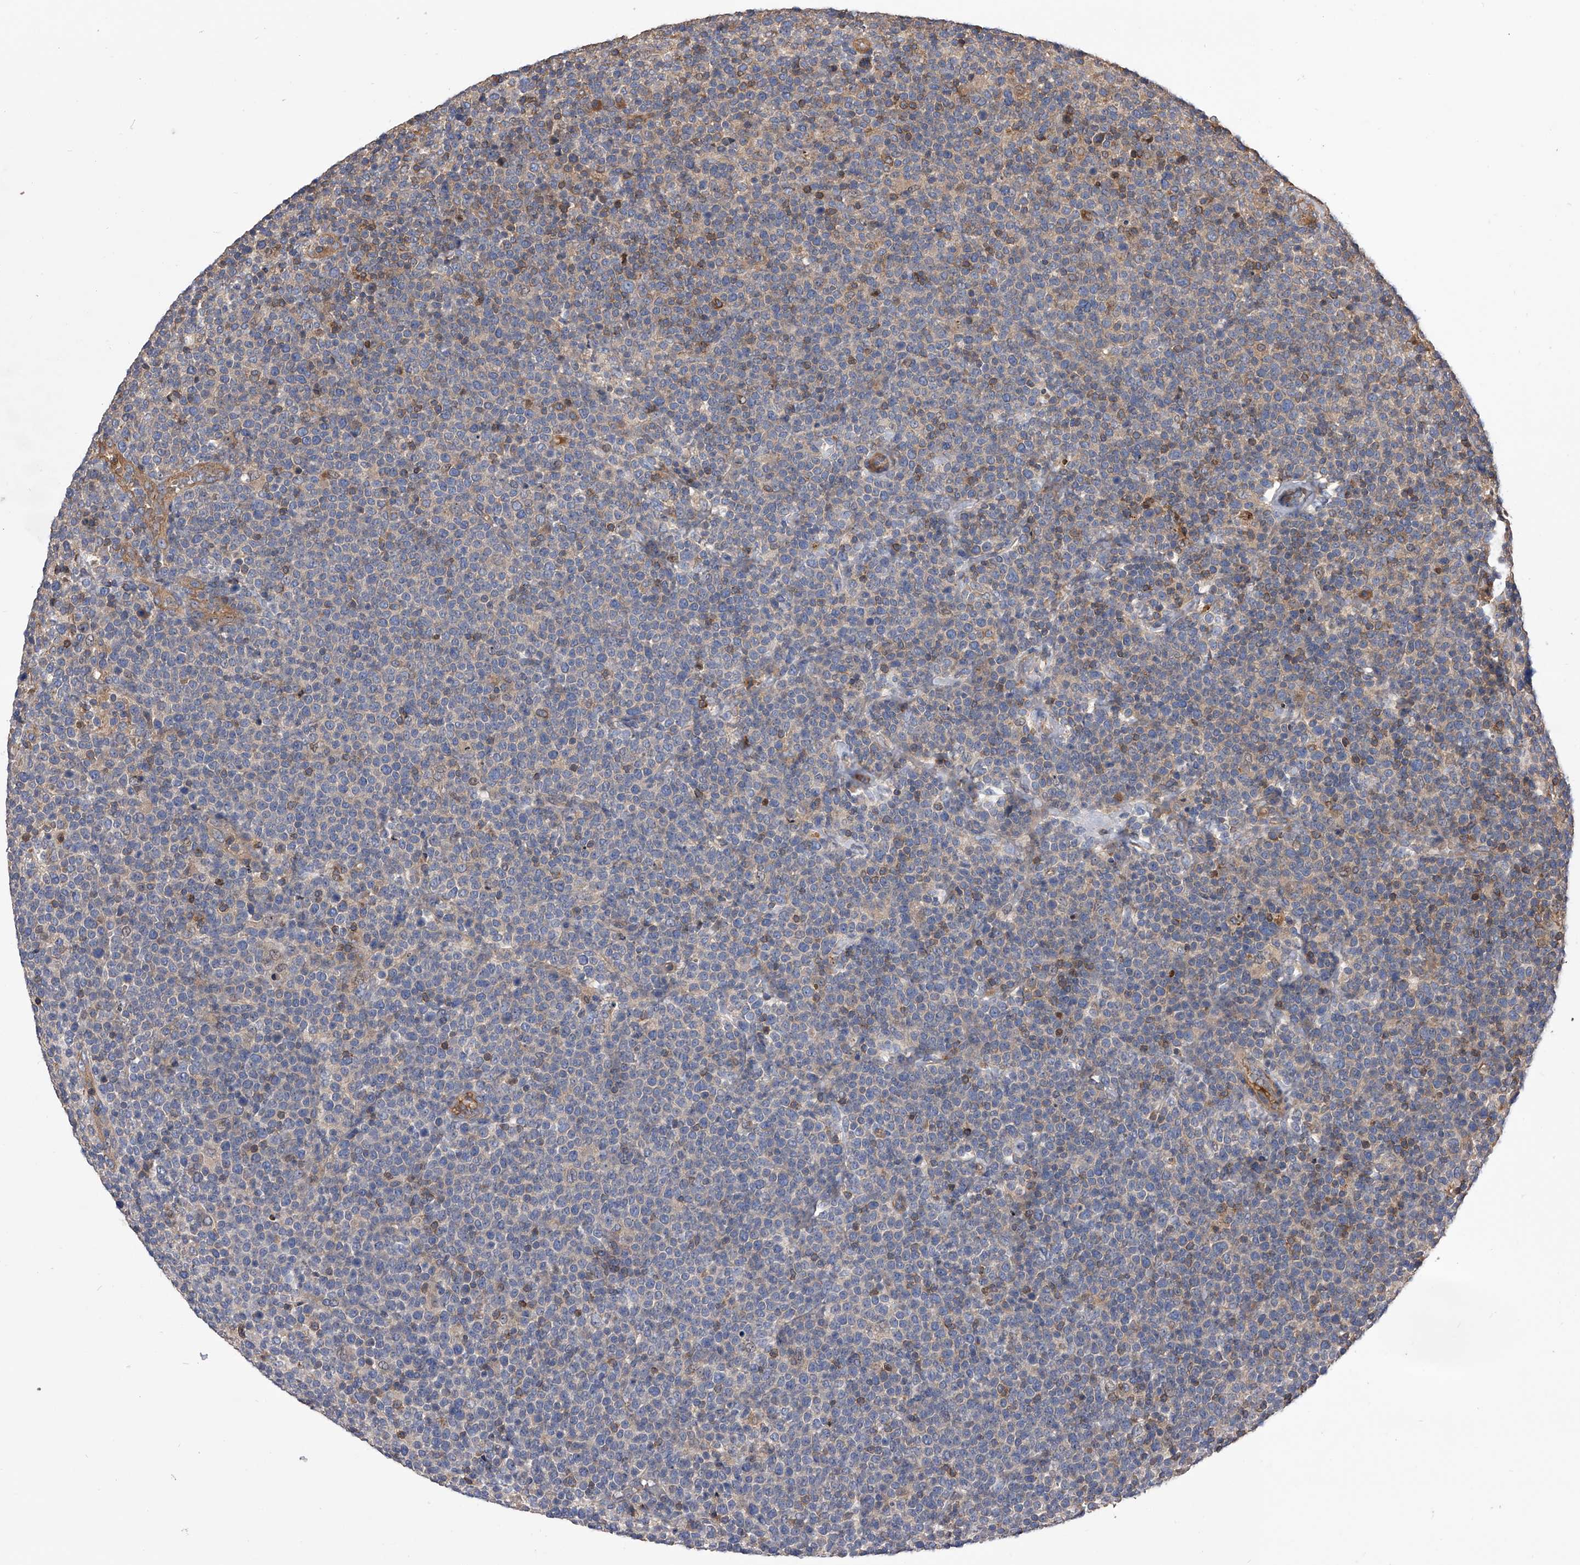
{"staining": {"intensity": "weak", "quantity": "25%-75%", "location": "cytoplasmic/membranous"}, "tissue": "lymphoma", "cell_type": "Tumor cells", "image_type": "cancer", "snomed": [{"axis": "morphology", "description": "Malignant lymphoma, non-Hodgkin's type, High grade"}, {"axis": "topography", "description": "Lymph node"}], "caption": "This photomicrograph reveals IHC staining of human high-grade malignant lymphoma, non-Hodgkin's type, with low weak cytoplasmic/membranous positivity in approximately 25%-75% of tumor cells.", "gene": "CUL7", "patient": {"sex": "male", "age": 61}}